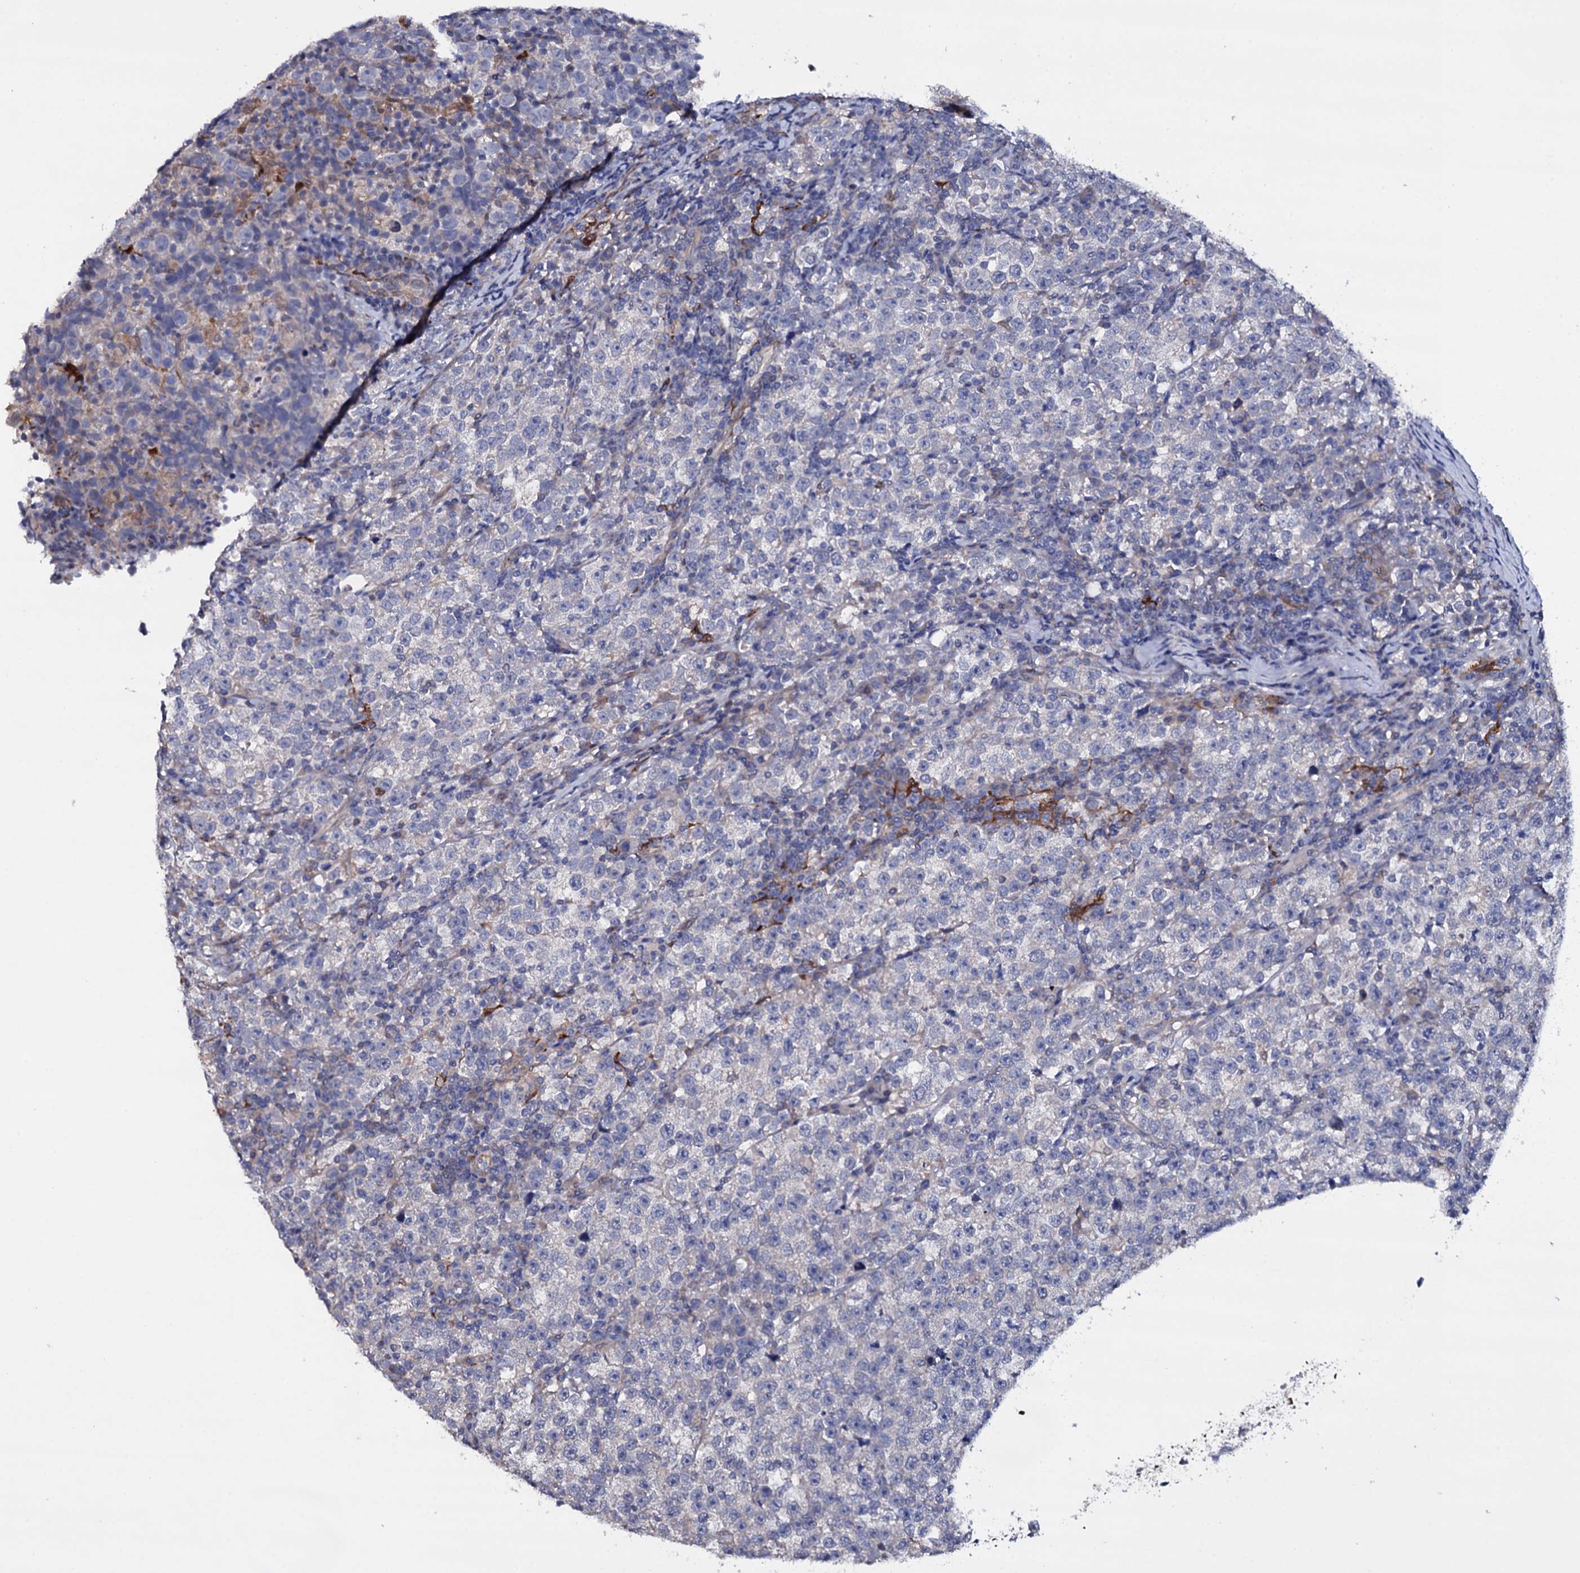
{"staining": {"intensity": "negative", "quantity": "none", "location": "none"}, "tissue": "testis cancer", "cell_type": "Tumor cells", "image_type": "cancer", "snomed": [{"axis": "morphology", "description": "Normal tissue, NOS"}, {"axis": "morphology", "description": "Seminoma, NOS"}, {"axis": "topography", "description": "Testis"}], "caption": "There is no significant expression in tumor cells of testis seminoma.", "gene": "BCL2L14", "patient": {"sex": "male", "age": 43}}